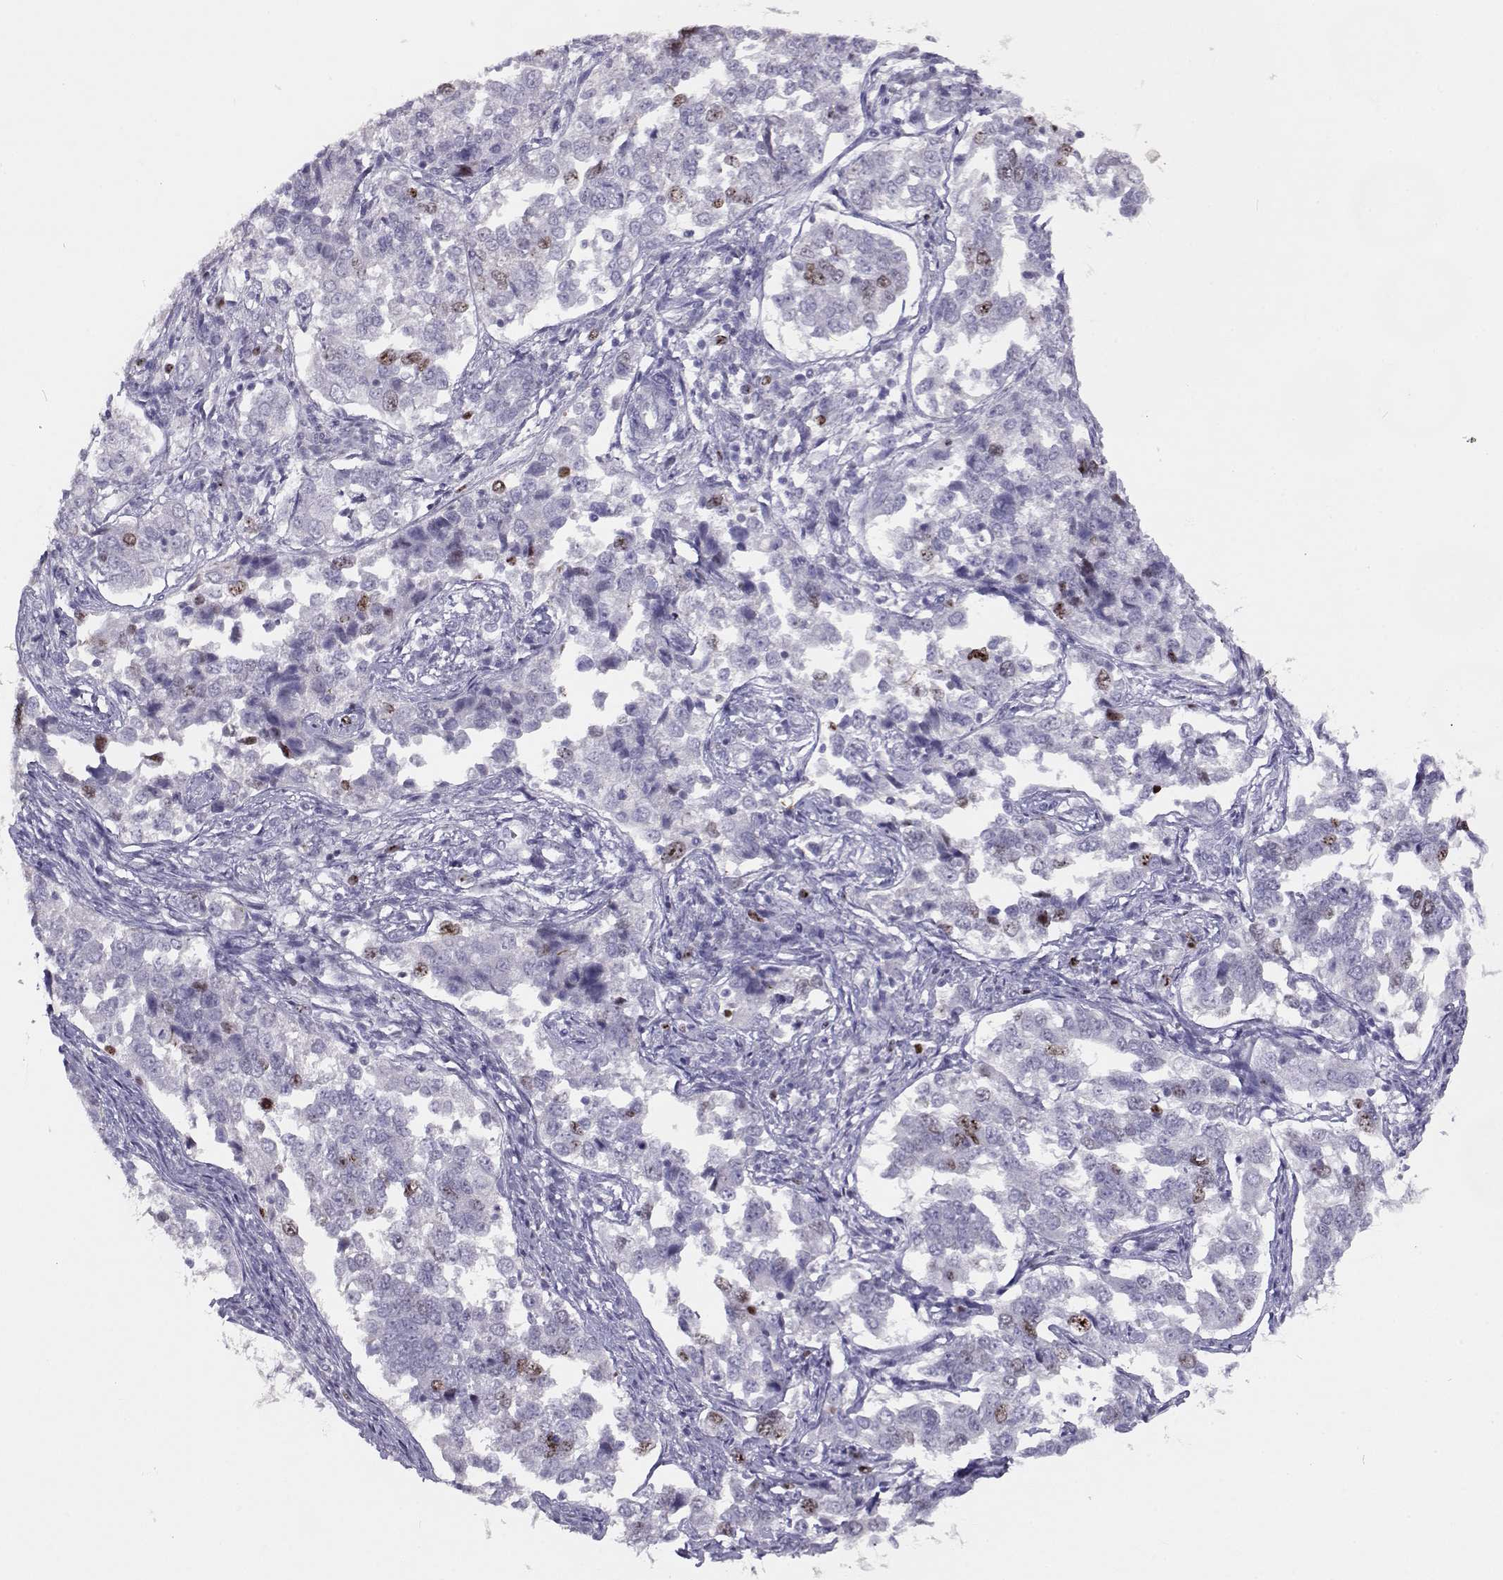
{"staining": {"intensity": "strong", "quantity": "<25%", "location": "nuclear"}, "tissue": "endometrial cancer", "cell_type": "Tumor cells", "image_type": "cancer", "snomed": [{"axis": "morphology", "description": "Adenocarcinoma, NOS"}, {"axis": "topography", "description": "Endometrium"}], "caption": "A photomicrograph showing strong nuclear expression in approximately <25% of tumor cells in endometrial cancer, as visualized by brown immunohistochemical staining.", "gene": "NPW", "patient": {"sex": "female", "age": 43}}